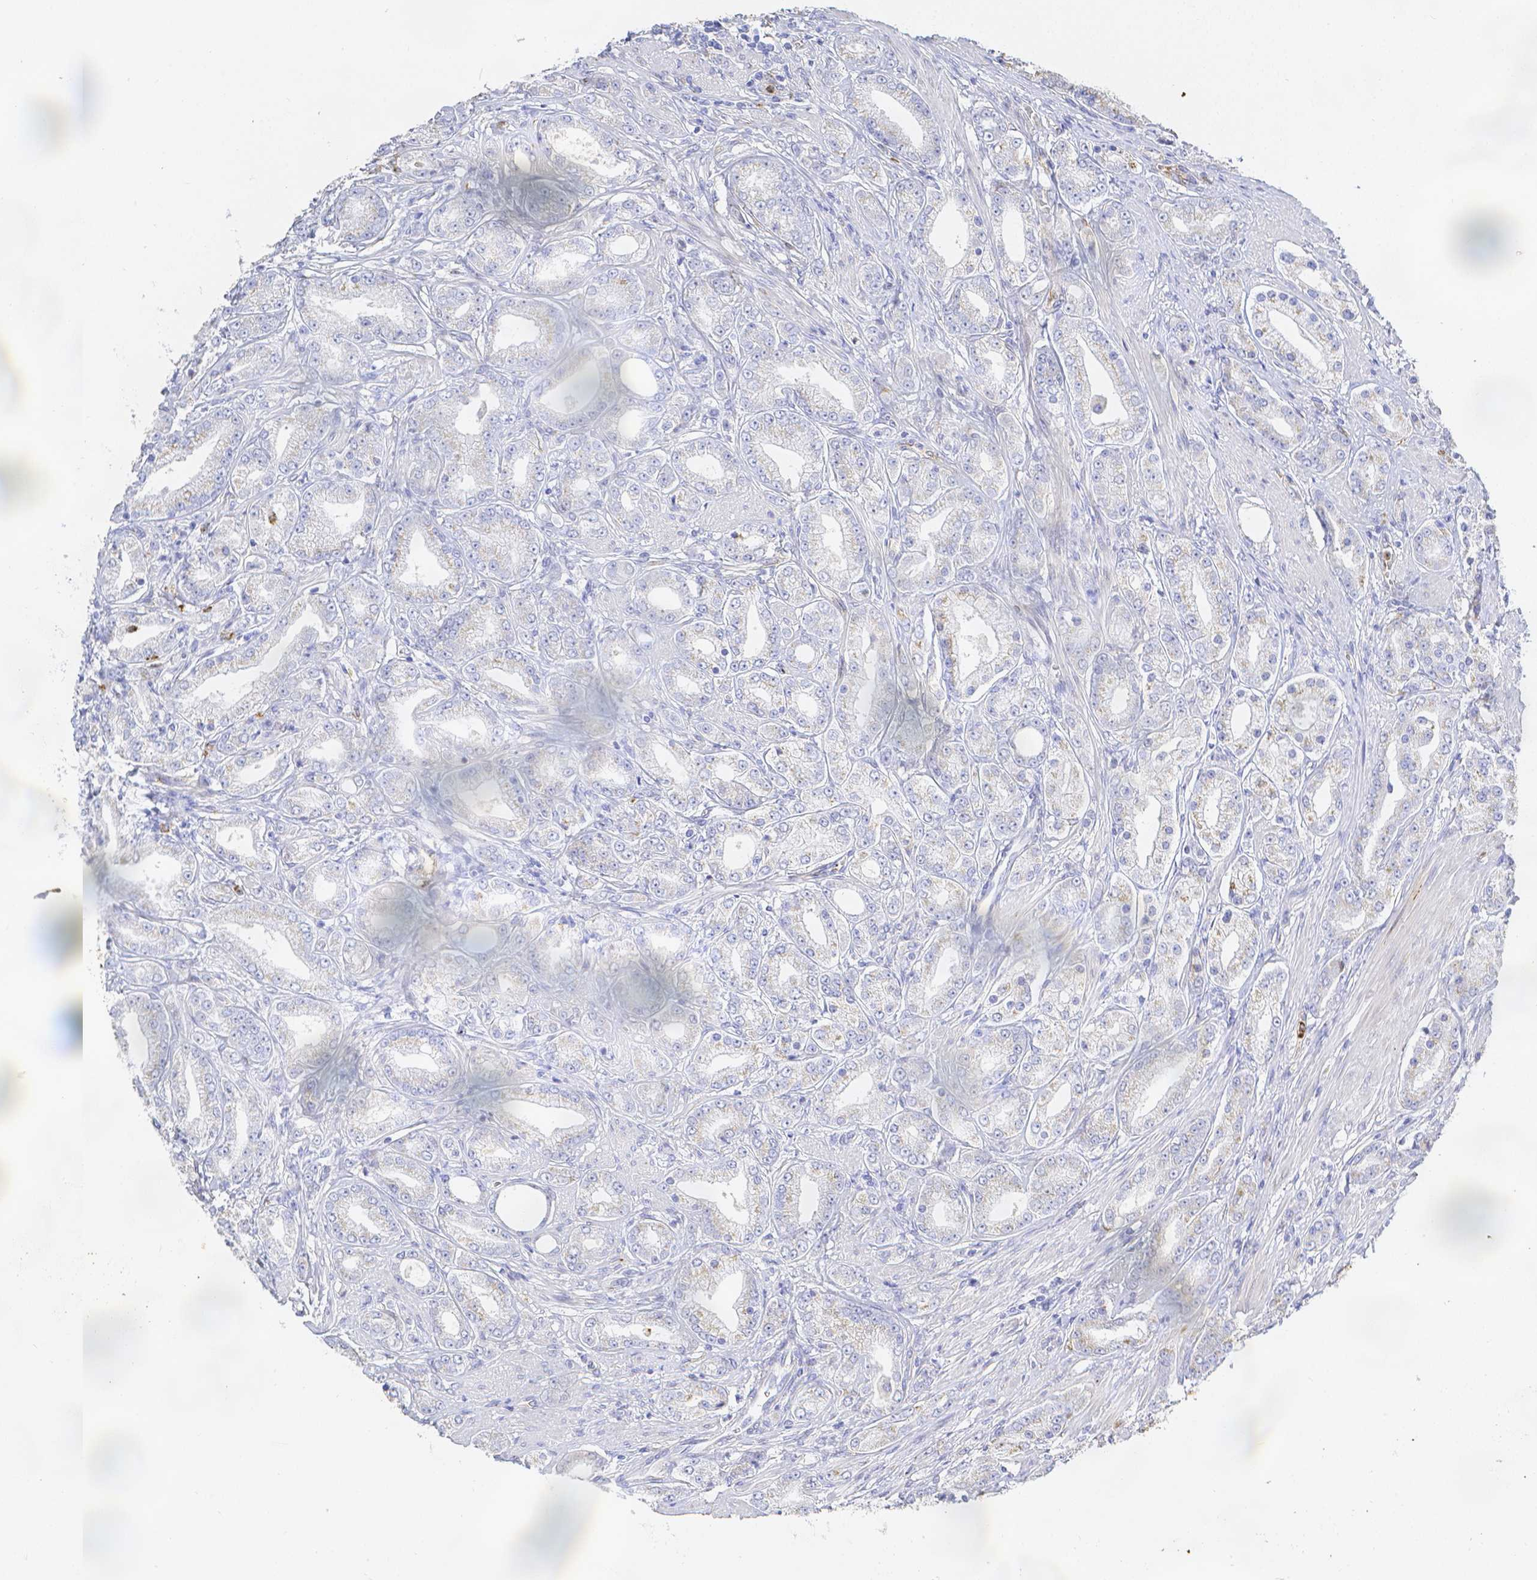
{"staining": {"intensity": "negative", "quantity": "none", "location": "none"}, "tissue": "prostate cancer", "cell_type": "Tumor cells", "image_type": "cancer", "snomed": [{"axis": "morphology", "description": "Adenocarcinoma, High grade"}, {"axis": "topography", "description": "Prostate"}], "caption": "Tumor cells show no significant protein expression in prostate high-grade adenocarcinoma.", "gene": "SMURF1", "patient": {"sex": "male", "age": 67}}